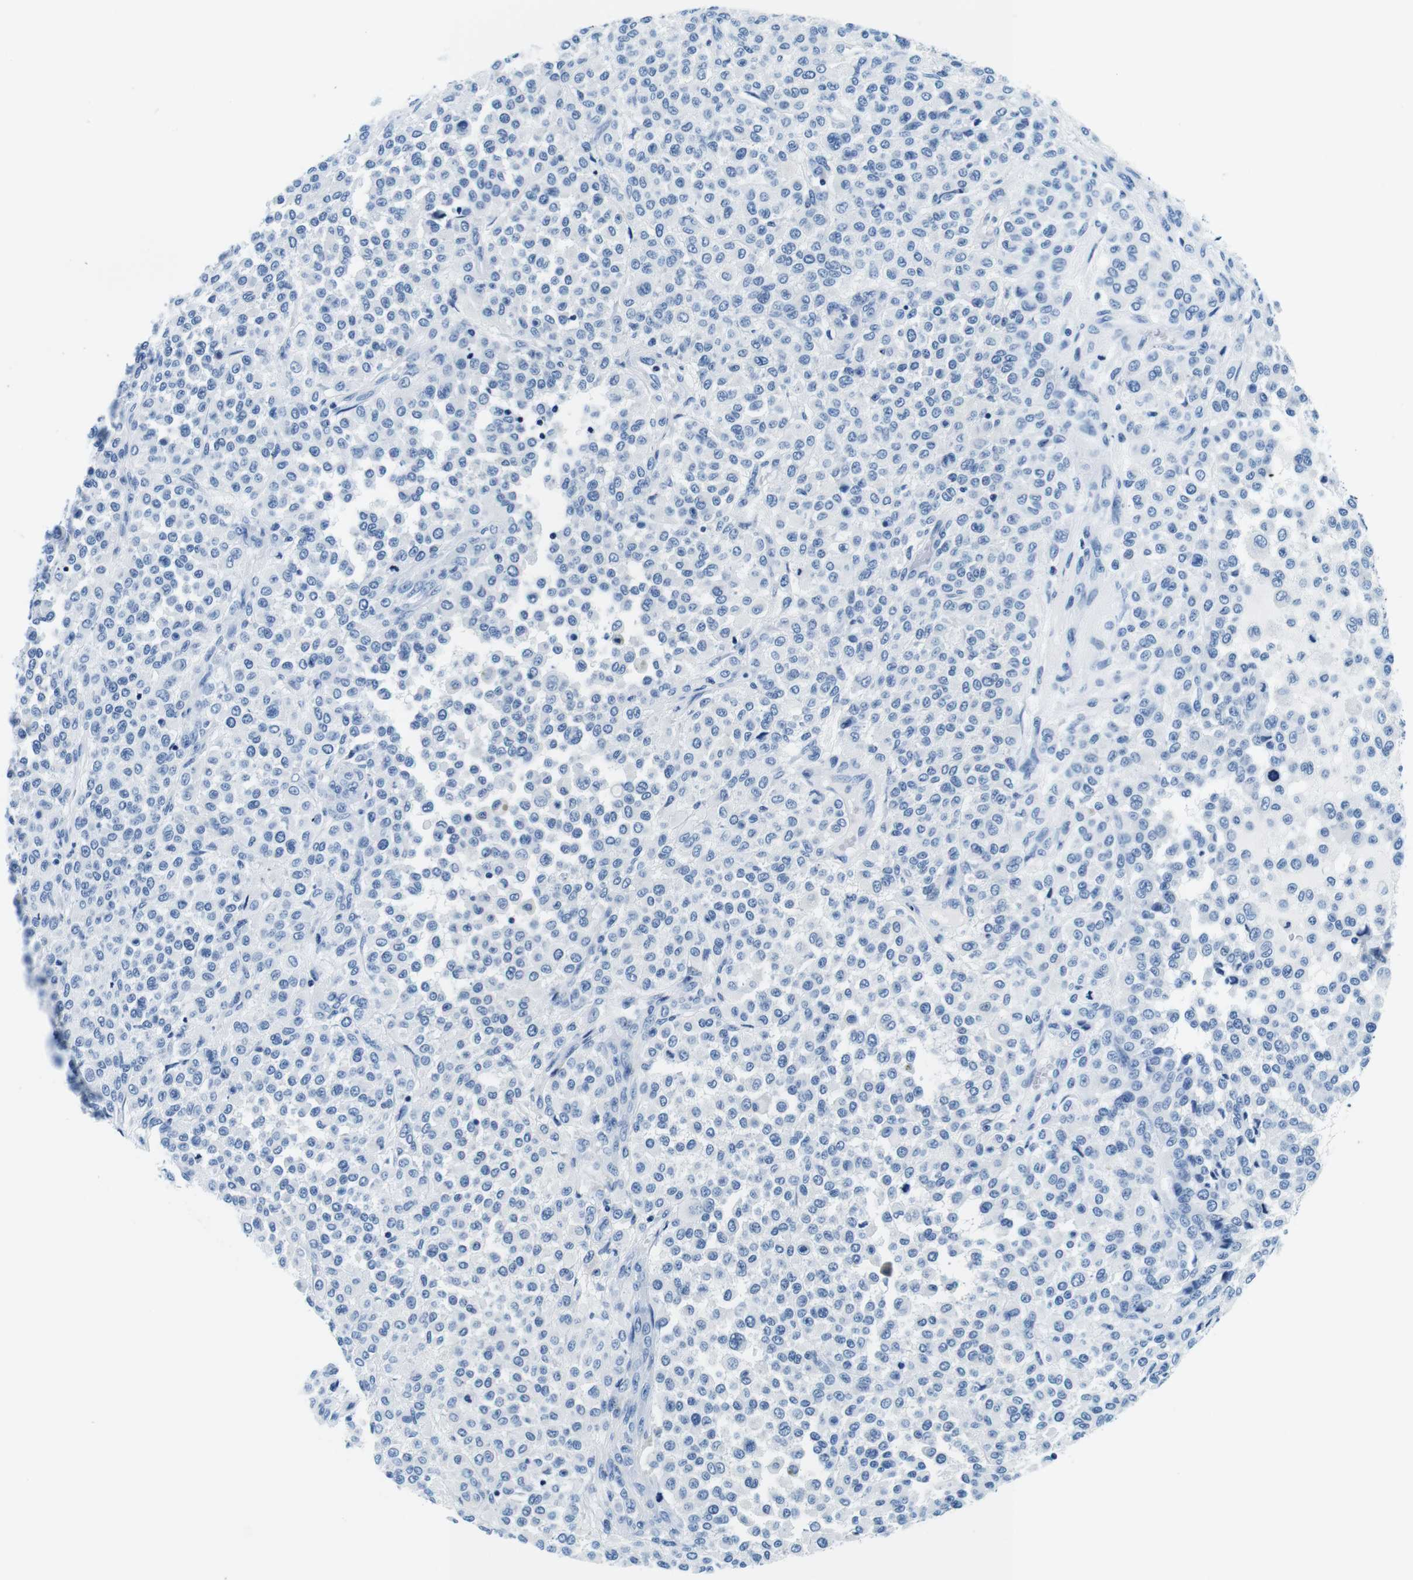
{"staining": {"intensity": "negative", "quantity": "none", "location": "none"}, "tissue": "melanoma", "cell_type": "Tumor cells", "image_type": "cancer", "snomed": [{"axis": "morphology", "description": "Malignant melanoma, Metastatic site"}, {"axis": "topography", "description": "Pancreas"}], "caption": "There is no significant expression in tumor cells of malignant melanoma (metastatic site). (DAB IHC with hematoxylin counter stain).", "gene": "ELANE", "patient": {"sex": "female", "age": 30}}